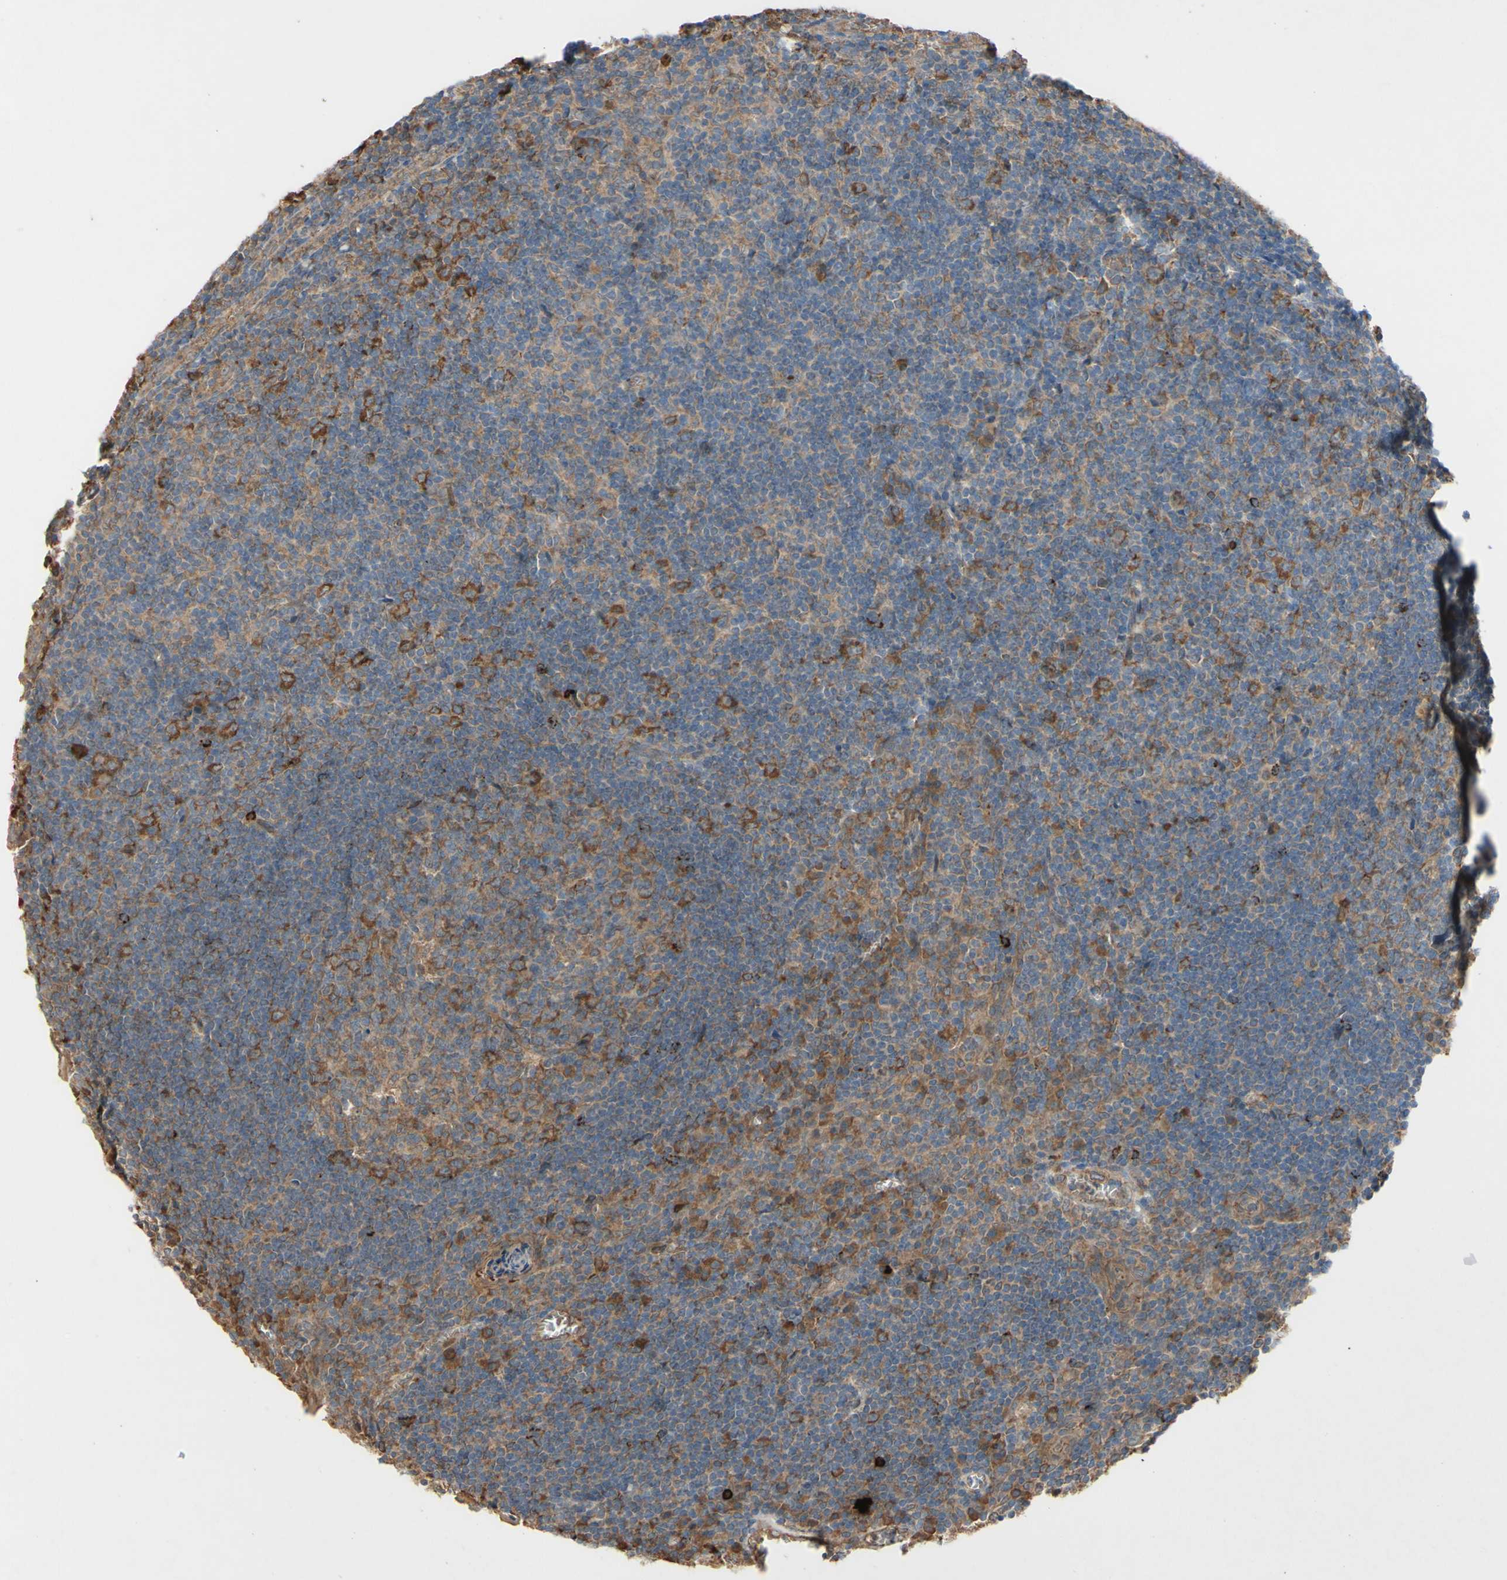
{"staining": {"intensity": "moderate", "quantity": ">75%", "location": "cytoplasmic/membranous"}, "tissue": "tonsil", "cell_type": "Germinal center cells", "image_type": "normal", "snomed": [{"axis": "morphology", "description": "Normal tissue, NOS"}, {"axis": "topography", "description": "Tonsil"}], "caption": "Moderate cytoplasmic/membranous staining for a protein is seen in approximately >75% of germinal center cells of unremarkable tonsil using immunohistochemistry.", "gene": "PDGFB", "patient": {"sex": "male", "age": 37}}